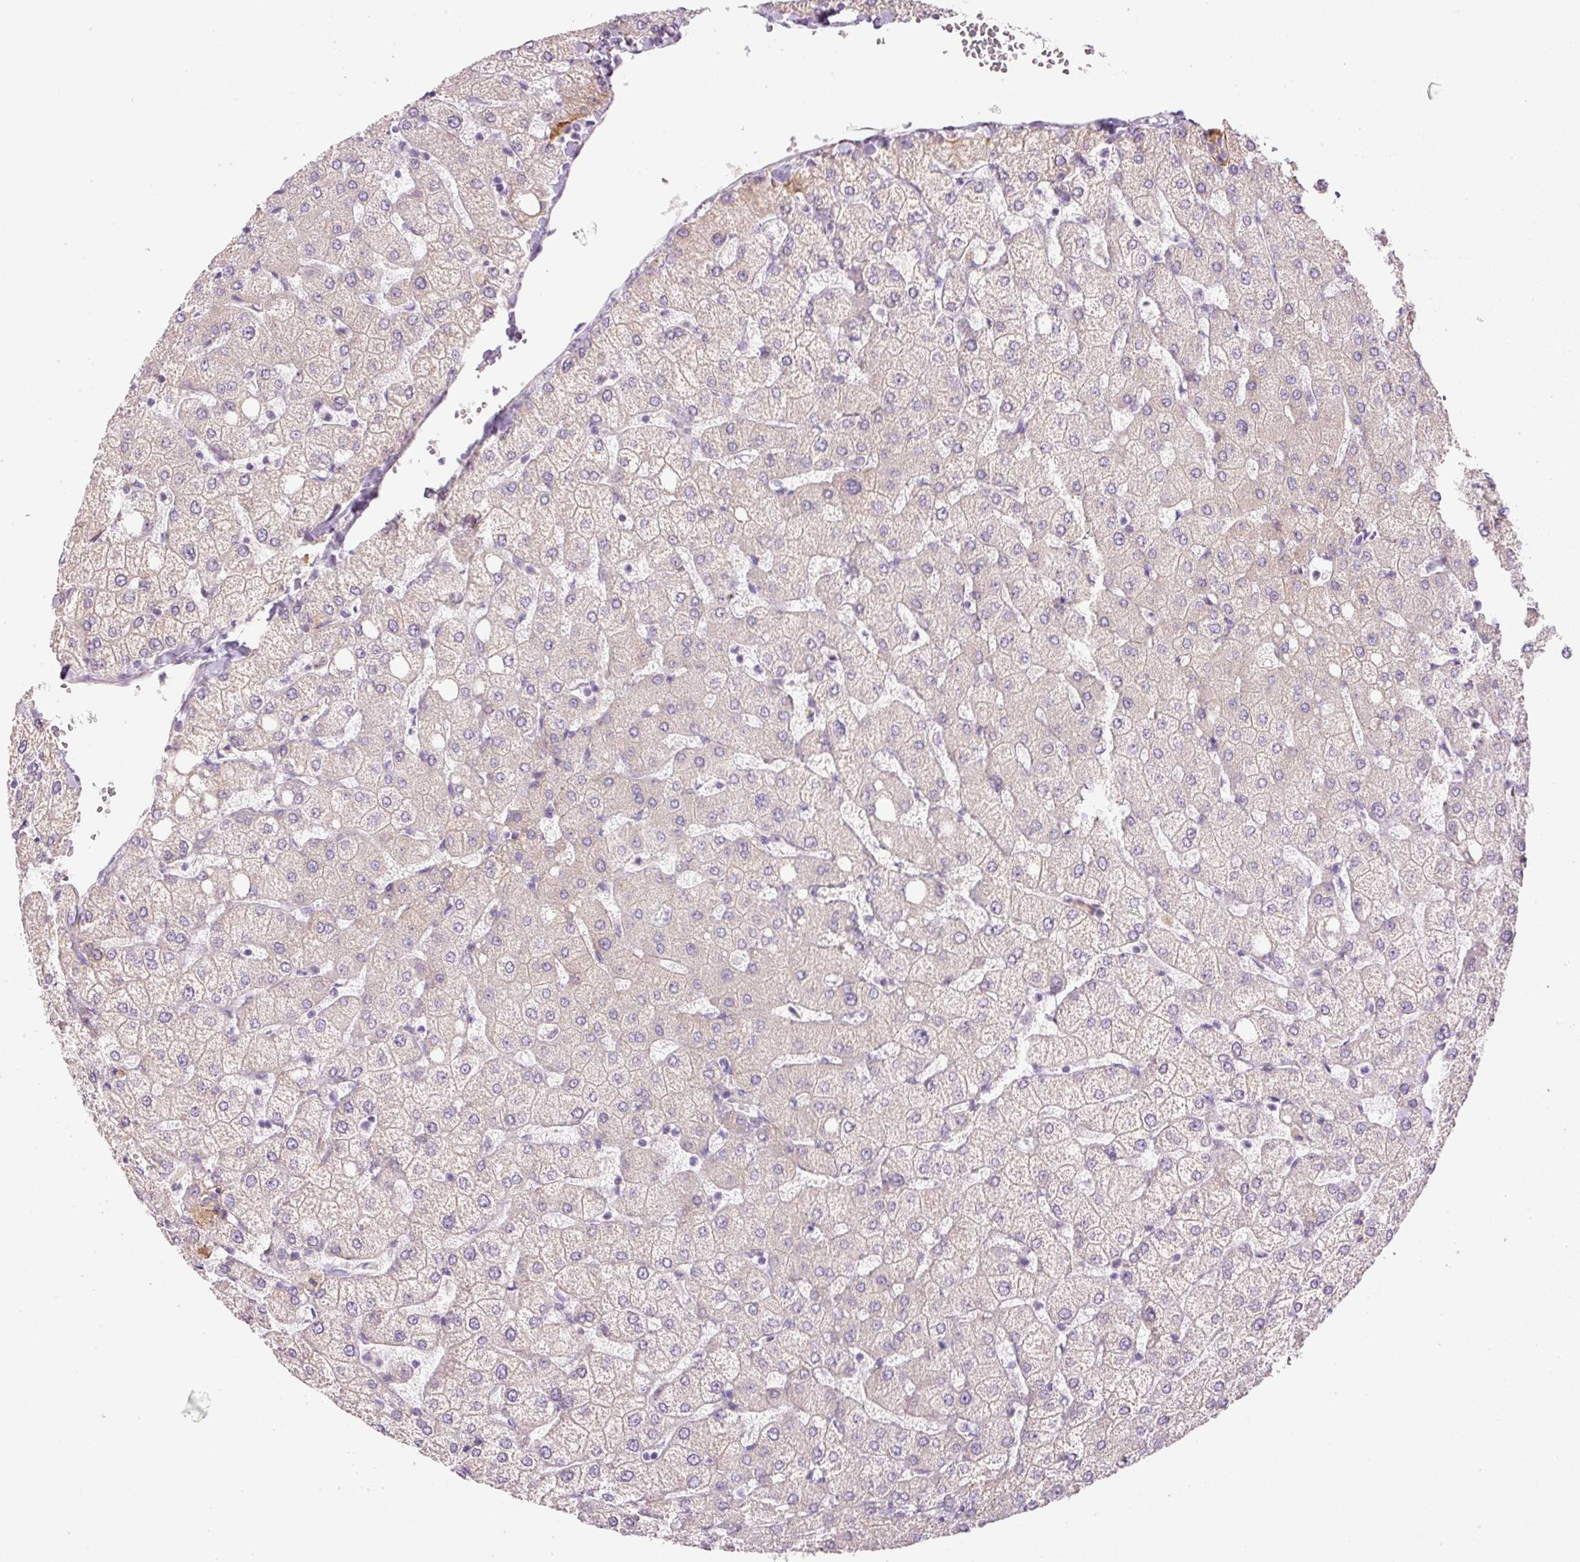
{"staining": {"intensity": "negative", "quantity": "none", "location": "none"}, "tissue": "liver", "cell_type": "Cholangiocytes", "image_type": "normal", "snomed": [{"axis": "morphology", "description": "Normal tissue, NOS"}, {"axis": "topography", "description": "Liver"}], "caption": "This is a micrograph of immunohistochemistry staining of benign liver, which shows no expression in cholangiocytes.", "gene": "KPNA5", "patient": {"sex": "female", "age": 54}}